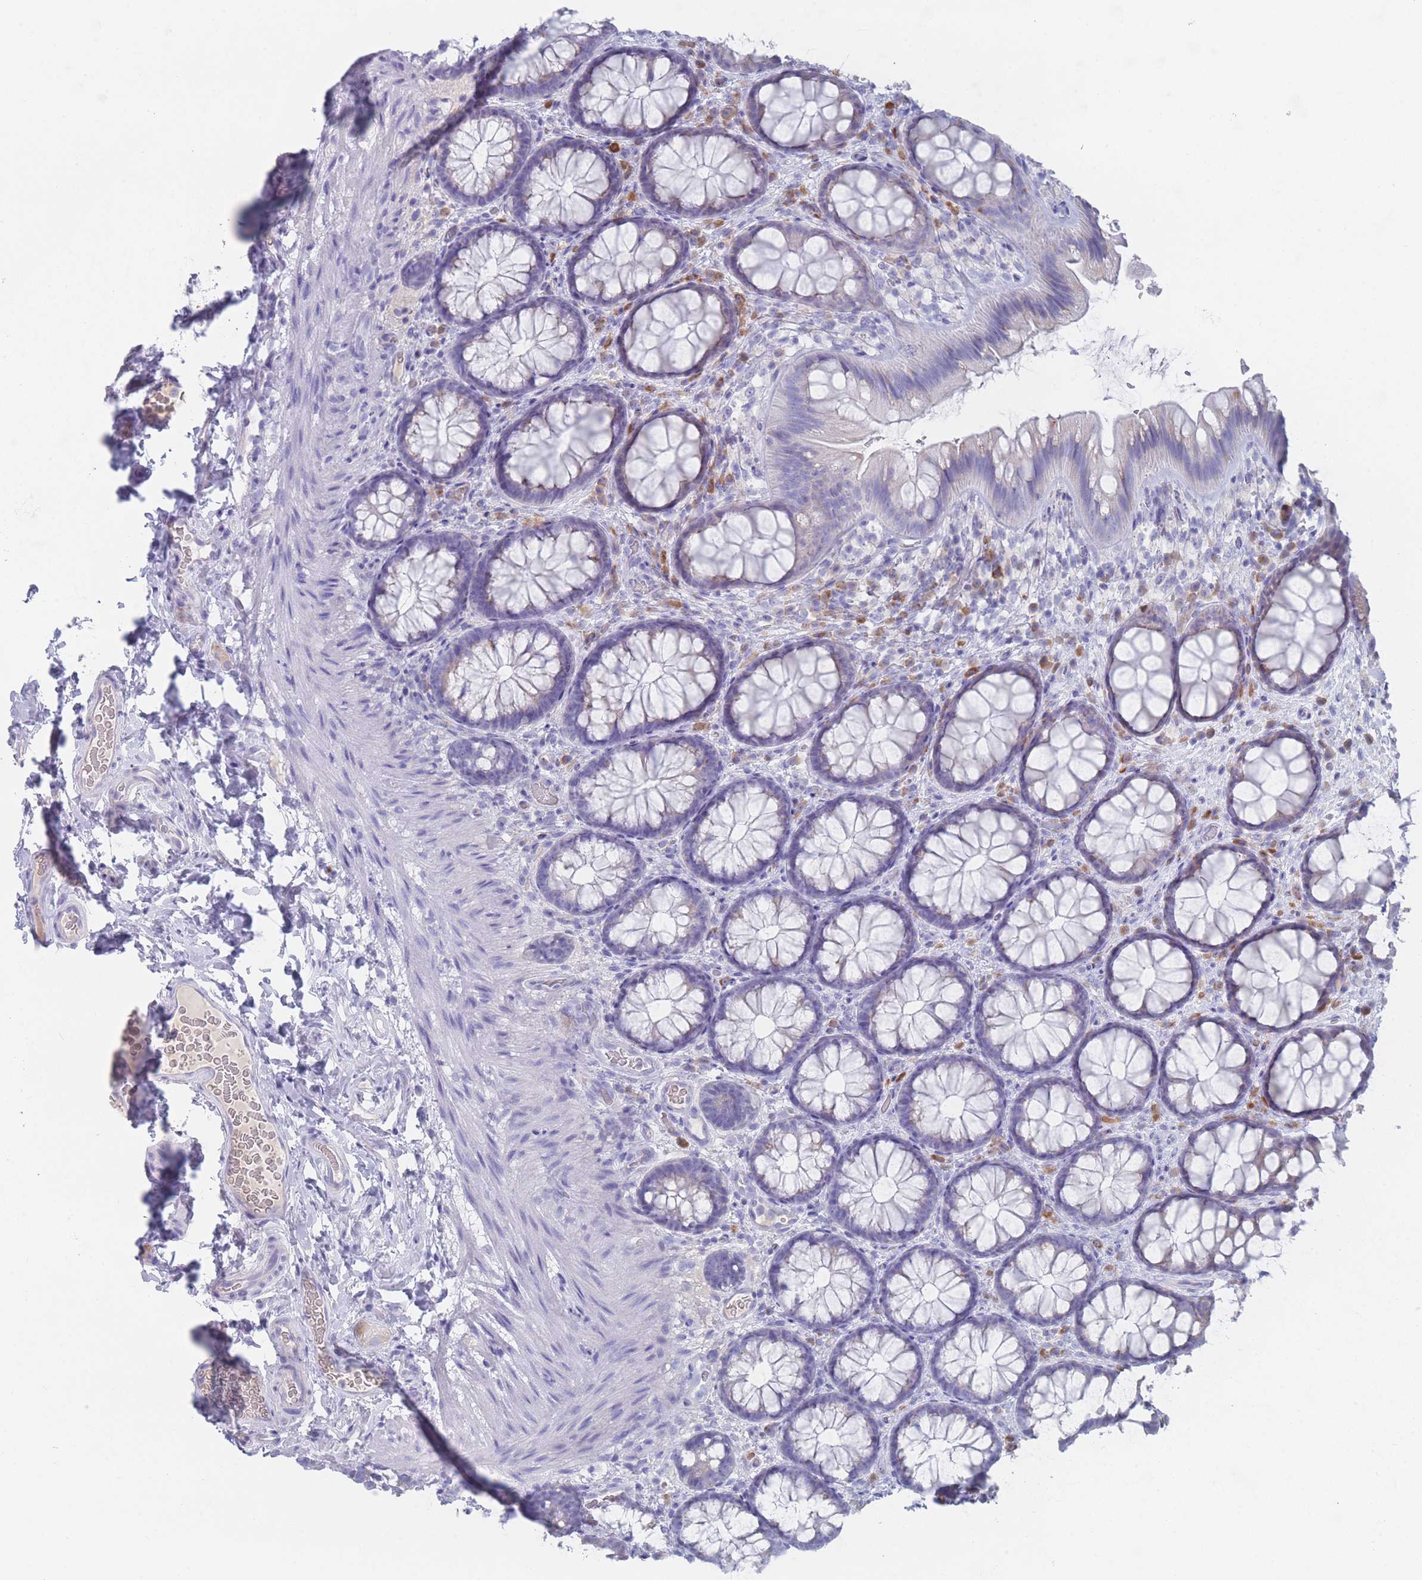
{"staining": {"intensity": "negative", "quantity": "none", "location": "none"}, "tissue": "colon", "cell_type": "Endothelial cells", "image_type": "normal", "snomed": [{"axis": "morphology", "description": "Normal tissue, NOS"}, {"axis": "topography", "description": "Colon"}], "caption": "An image of human colon is negative for staining in endothelial cells. The staining is performed using DAB (3,3'-diaminobenzidine) brown chromogen with nuclei counter-stained in using hematoxylin.", "gene": "ST8SIA5", "patient": {"sex": "male", "age": 46}}